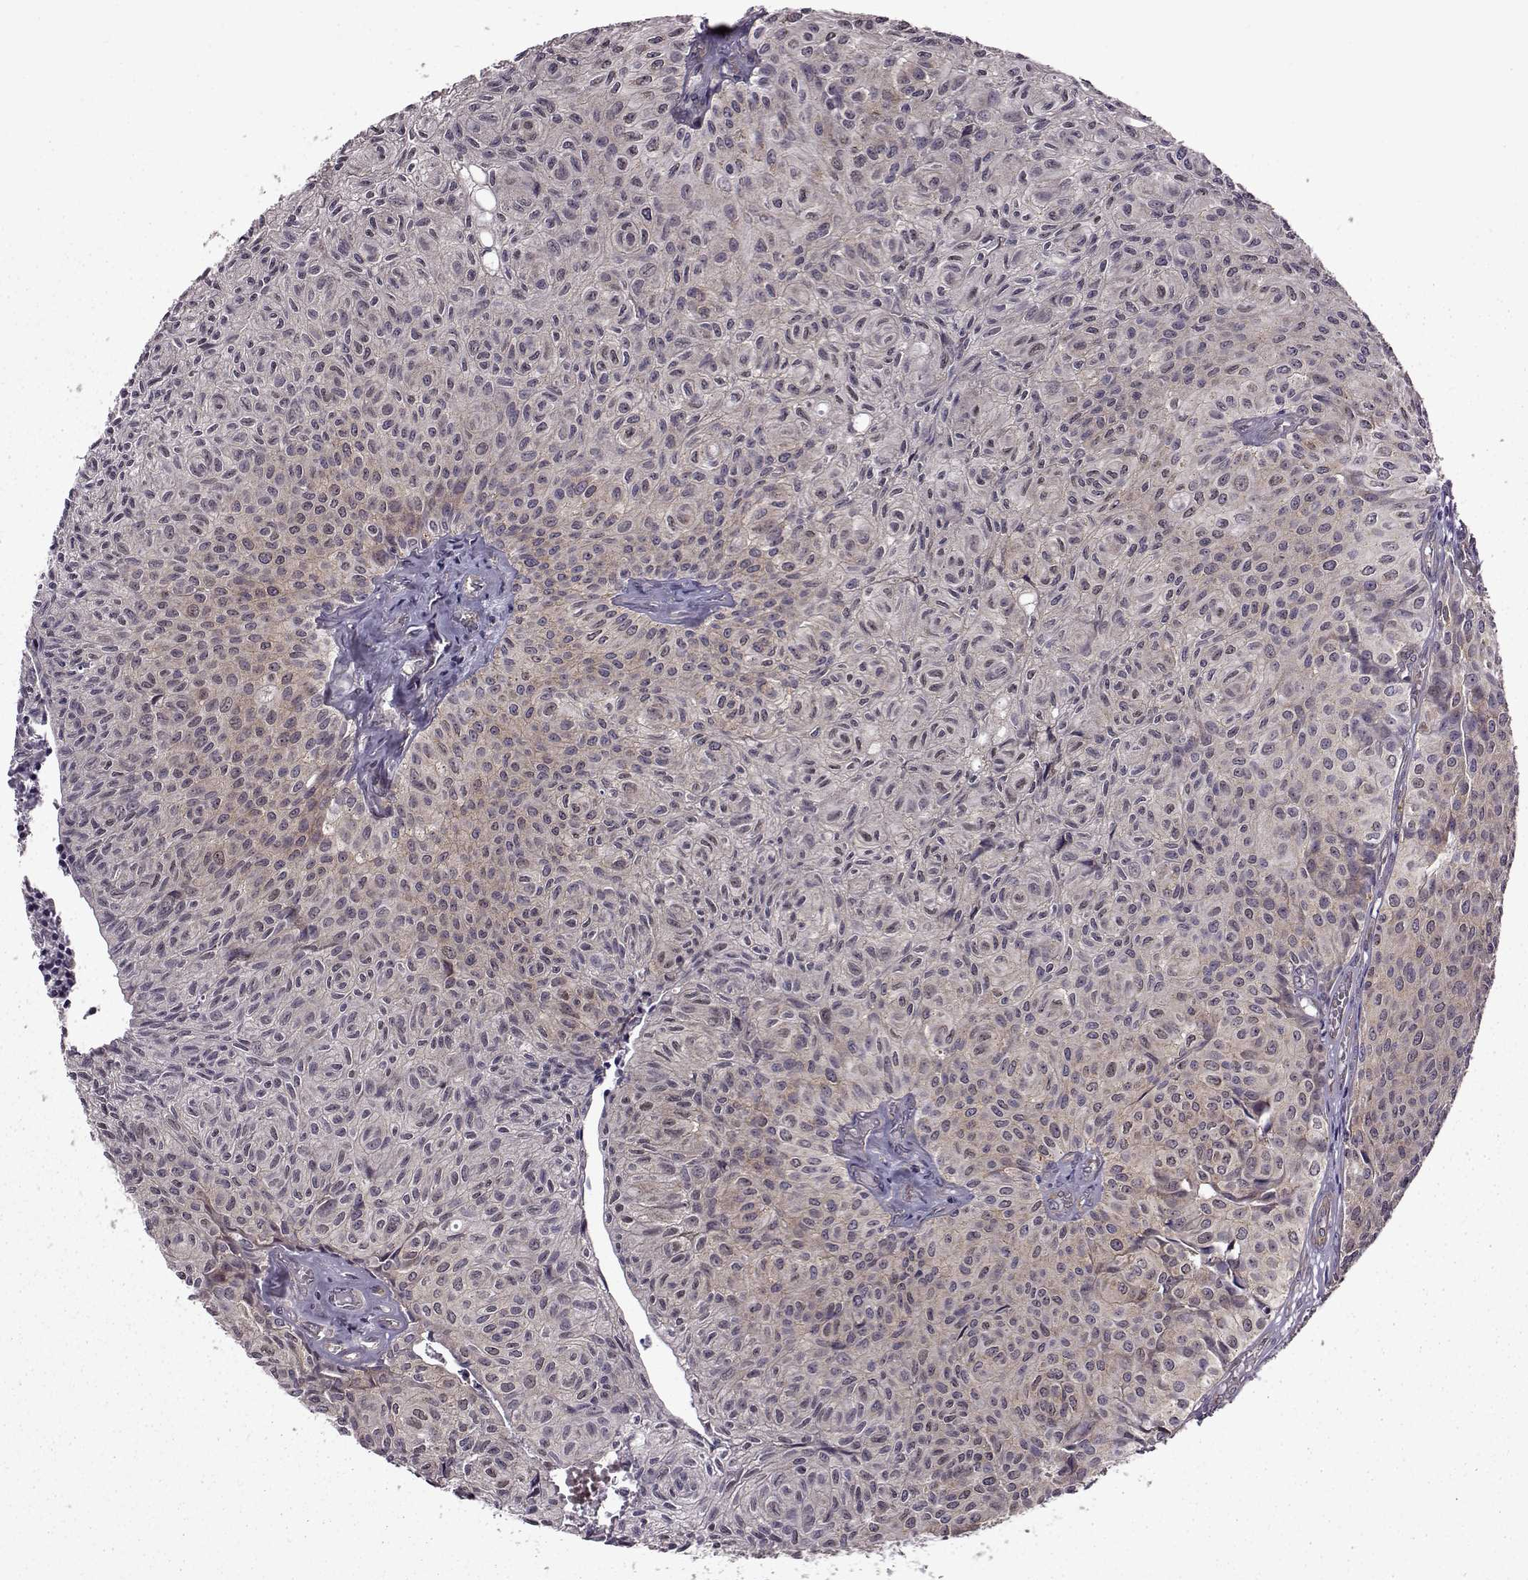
{"staining": {"intensity": "weak", "quantity": "25%-75%", "location": "cytoplasmic/membranous"}, "tissue": "urothelial cancer", "cell_type": "Tumor cells", "image_type": "cancer", "snomed": [{"axis": "morphology", "description": "Urothelial carcinoma, Low grade"}, {"axis": "topography", "description": "Urinary bladder"}], "caption": "Protein expression by immunohistochemistry (IHC) demonstrates weak cytoplasmic/membranous expression in about 25%-75% of tumor cells in low-grade urothelial carcinoma.", "gene": "URI1", "patient": {"sex": "male", "age": 89}}